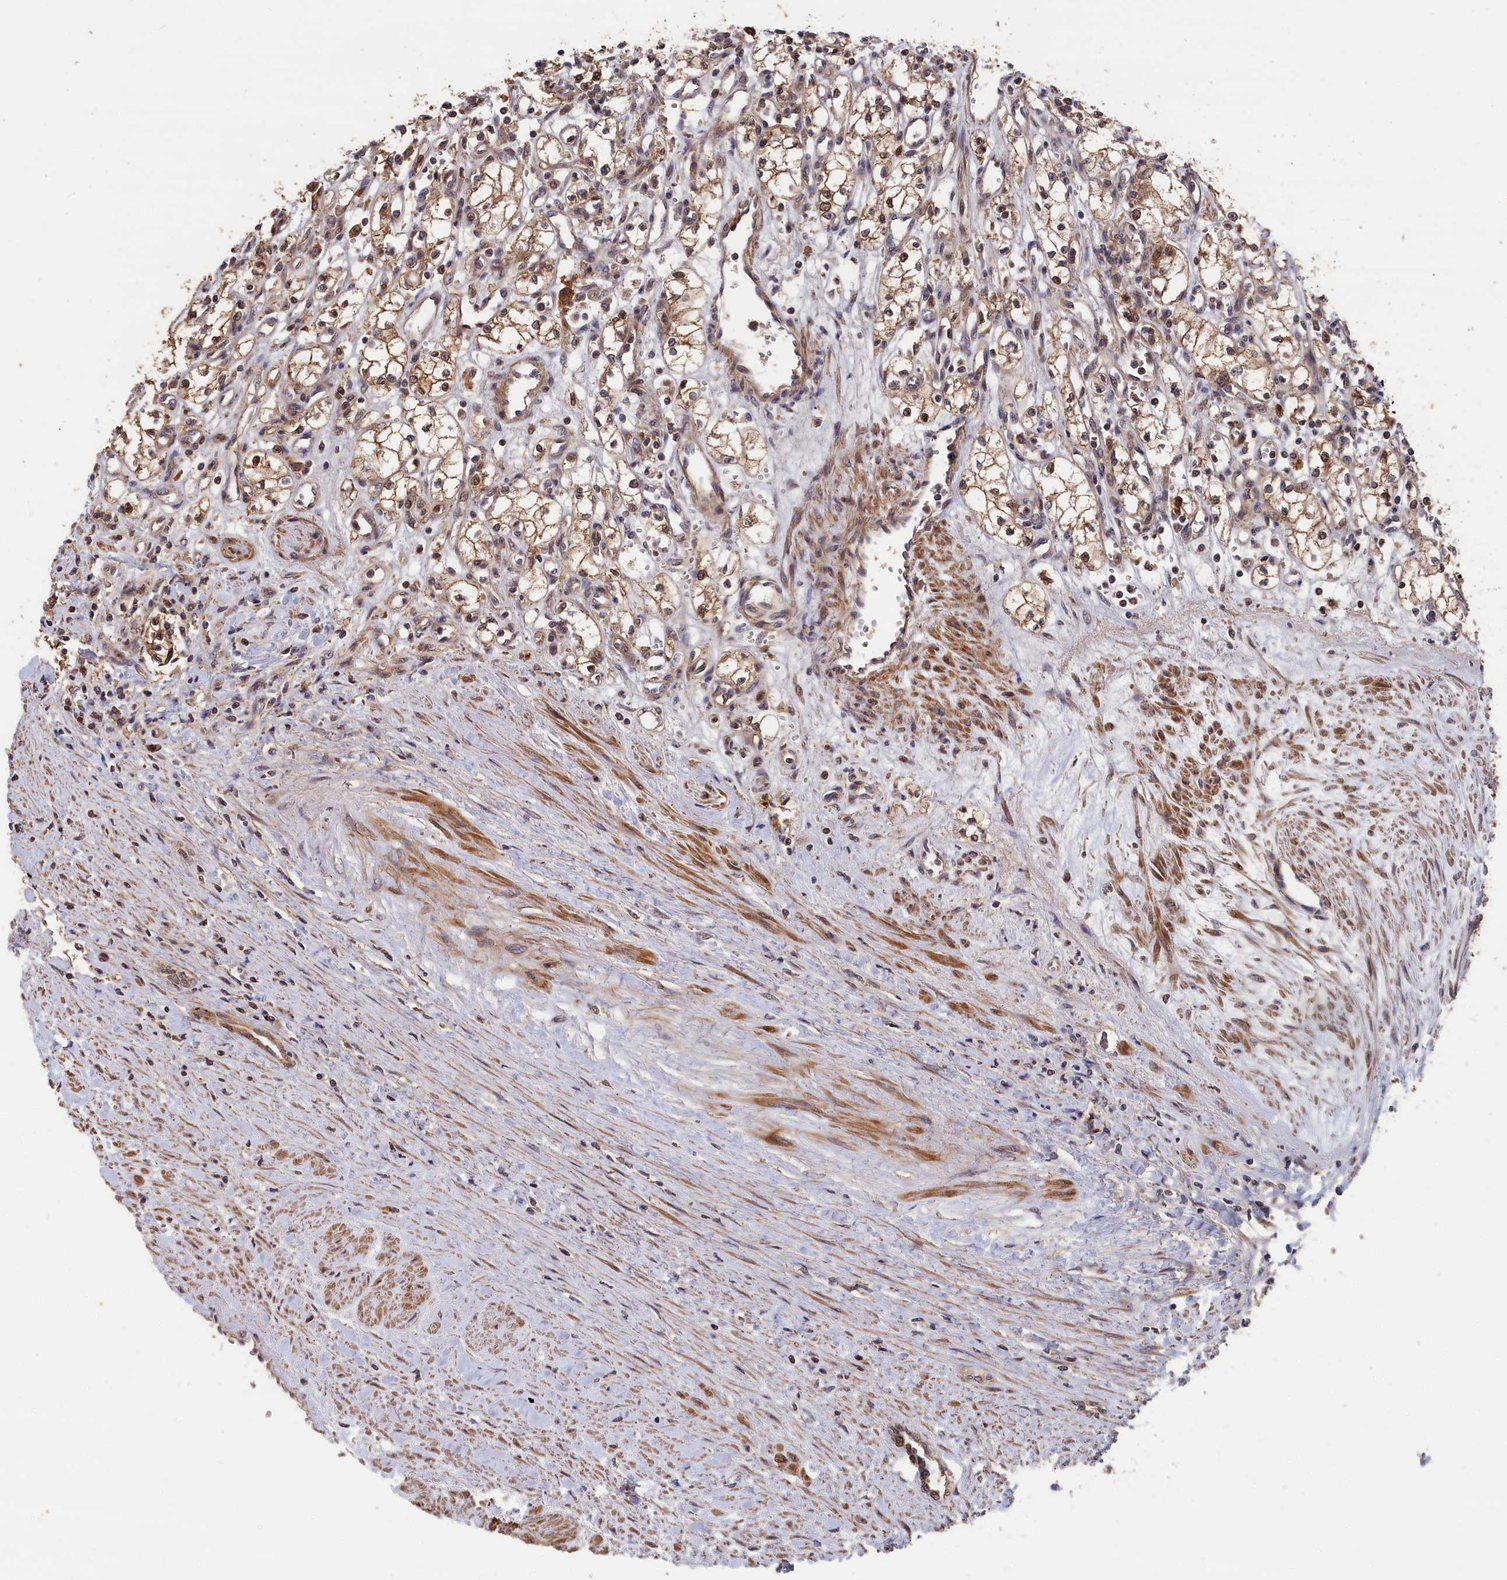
{"staining": {"intensity": "strong", "quantity": "25%-75%", "location": "cytoplasmic/membranous"}, "tissue": "renal cancer", "cell_type": "Tumor cells", "image_type": "cancer", "snomed": [{"axis": "morphology", "description": "Adenocarcinoma, NOS"}, {"axis": "topography", "description": "Kidney"}], "caption": "Protein expression analysis of renal cancer demonstrates strong cytoplasmic/membranous positivity in about 25%-75% of tumor cells.", "gene": "RMI2", "patient": {"sex": "male", "age": 59}}